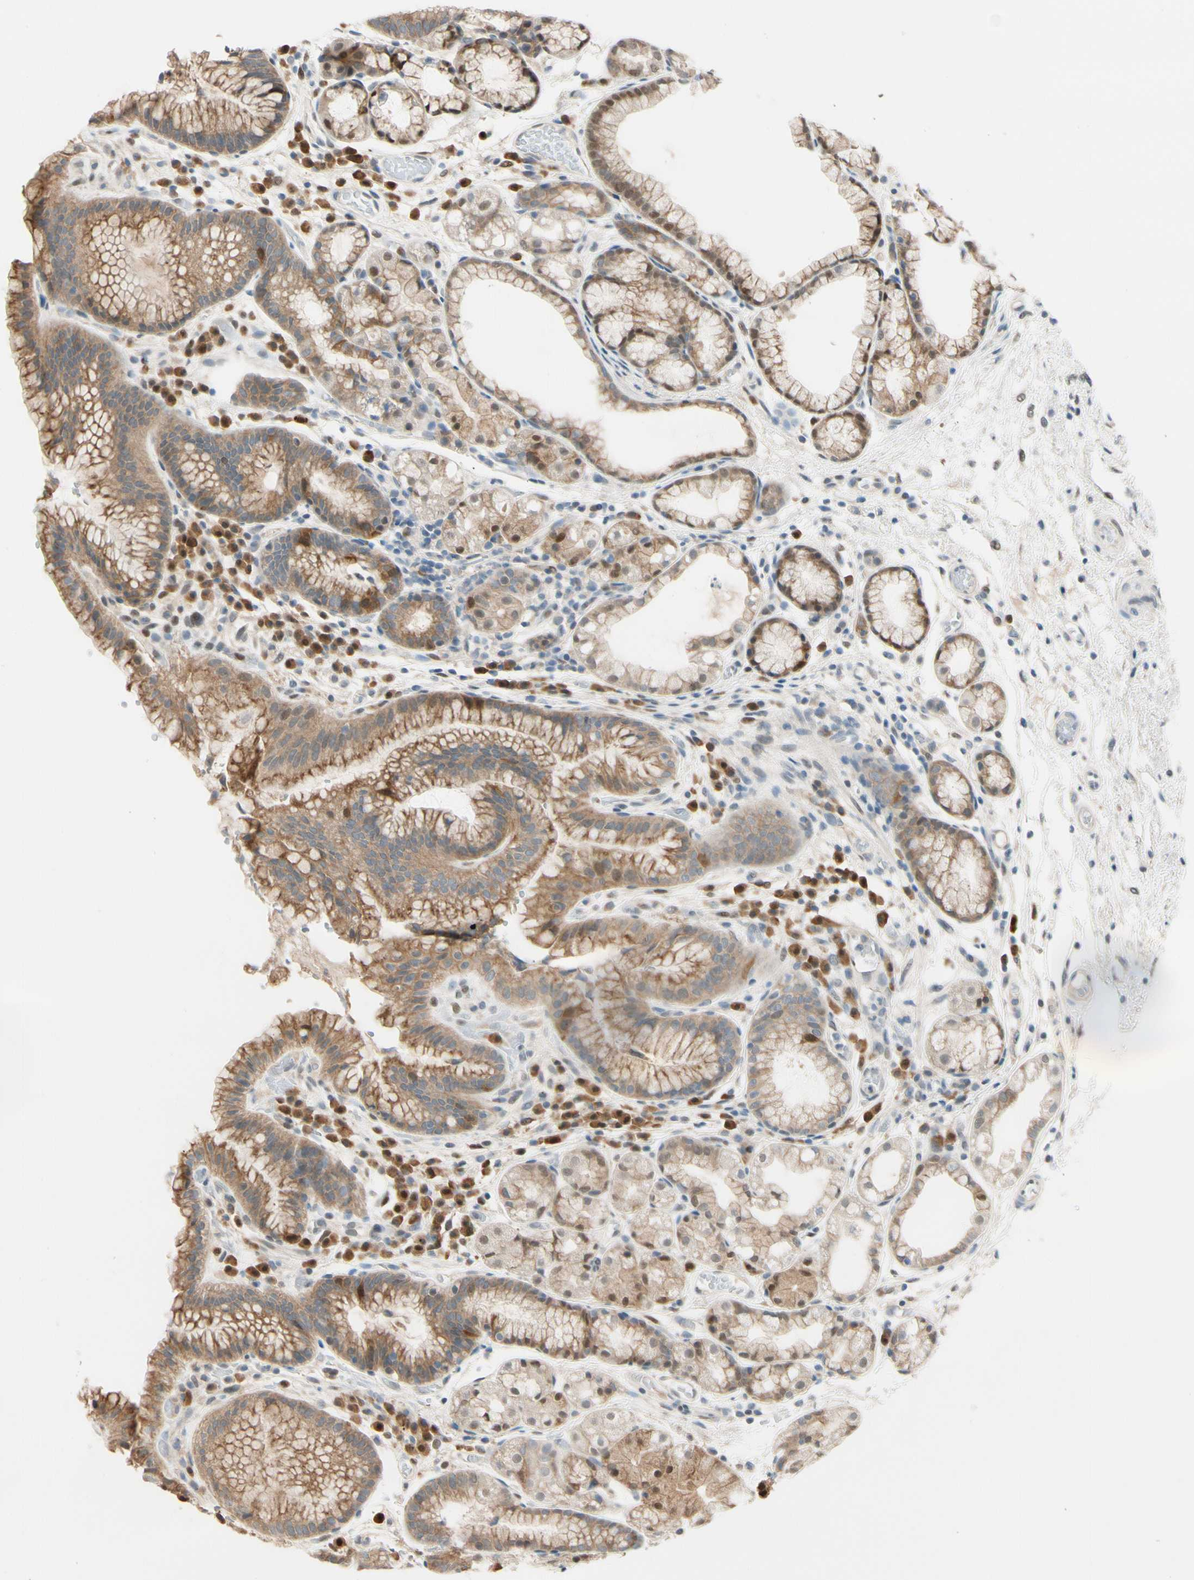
{"staining": {"intensity": "moderate", "quantity": ">75%", "location": "cytoplasmic/membranous,nuclear"}, "tissue": "stomach", "cell_type": "Glandular cells", "image_type": "normal", "snomed": [{"axis": "morphology", "description": "Normal tissue, NOS"}, {"axis": "topography", "description": "Stomach, upper"}], "caption": "Immunohistochemistry photomicrograph of normal stomach stained for a protein (brown), which exhibits medium levels of moderate cytoplasmic/membranous,nuclear positivity in about >75% of glandular cells.", "gene": "PTTG1", "patient": {"sex": "male", "age": 72}}